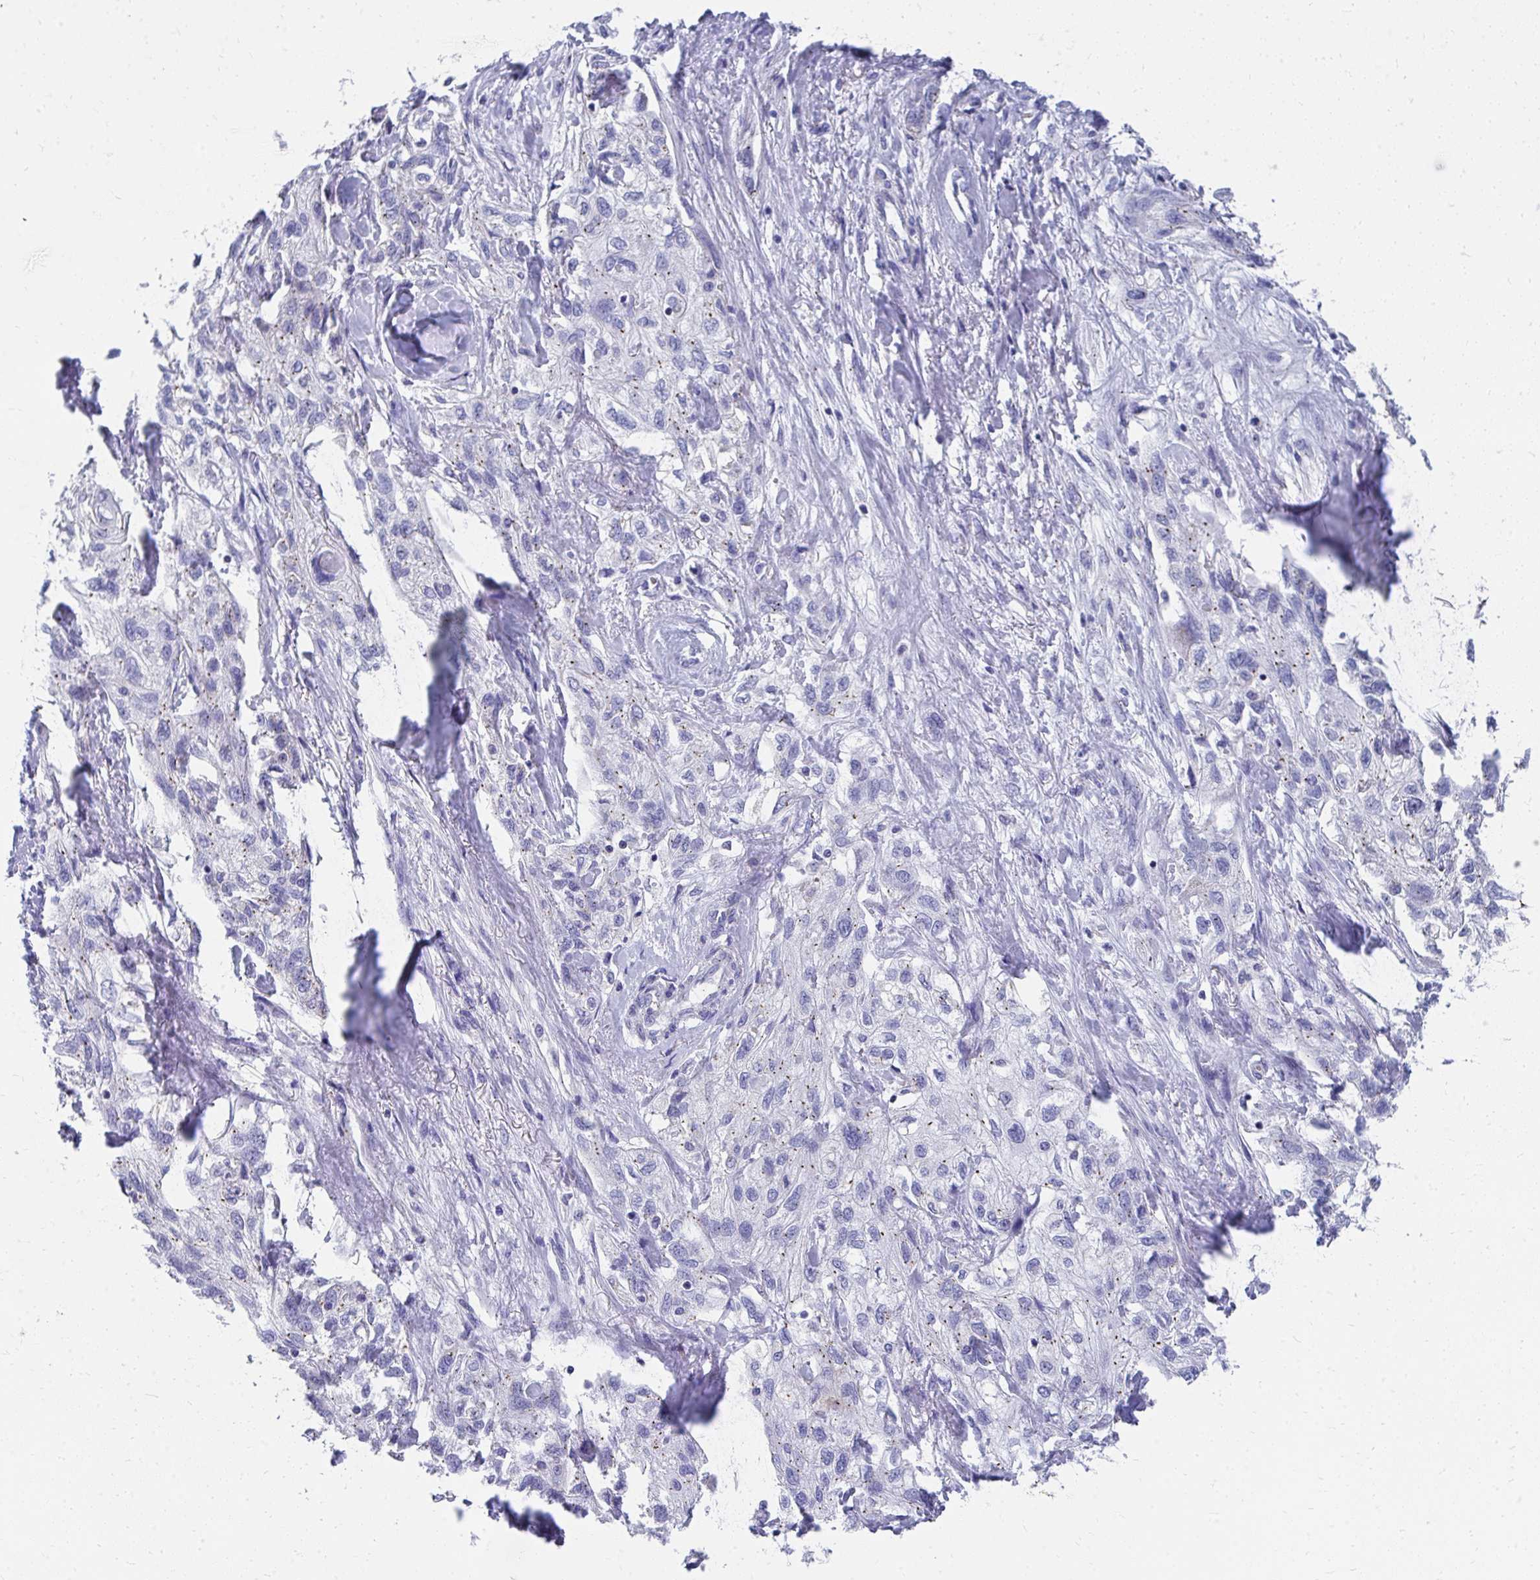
{"staining": {"intensity": "weak", "quantity": "<25%", "location": "cytoplasmic/membranous"}, "tissue": "skin cancer", "cell_type": "Tumor cells", "image_type": "cancer", "snomed": [{"axis": "morphology", "description": "Squamous cell carcinoma, NOS"}, {"axis": "topography", "description": "Skin"}, {"axis": "topography", "description": "Vulva"}], "caption": "Tumor cells are negative for brown protein staining in skin cancer.", "gene": "TMPRSS2", "patient": {"sex": "female", "age": 86}}